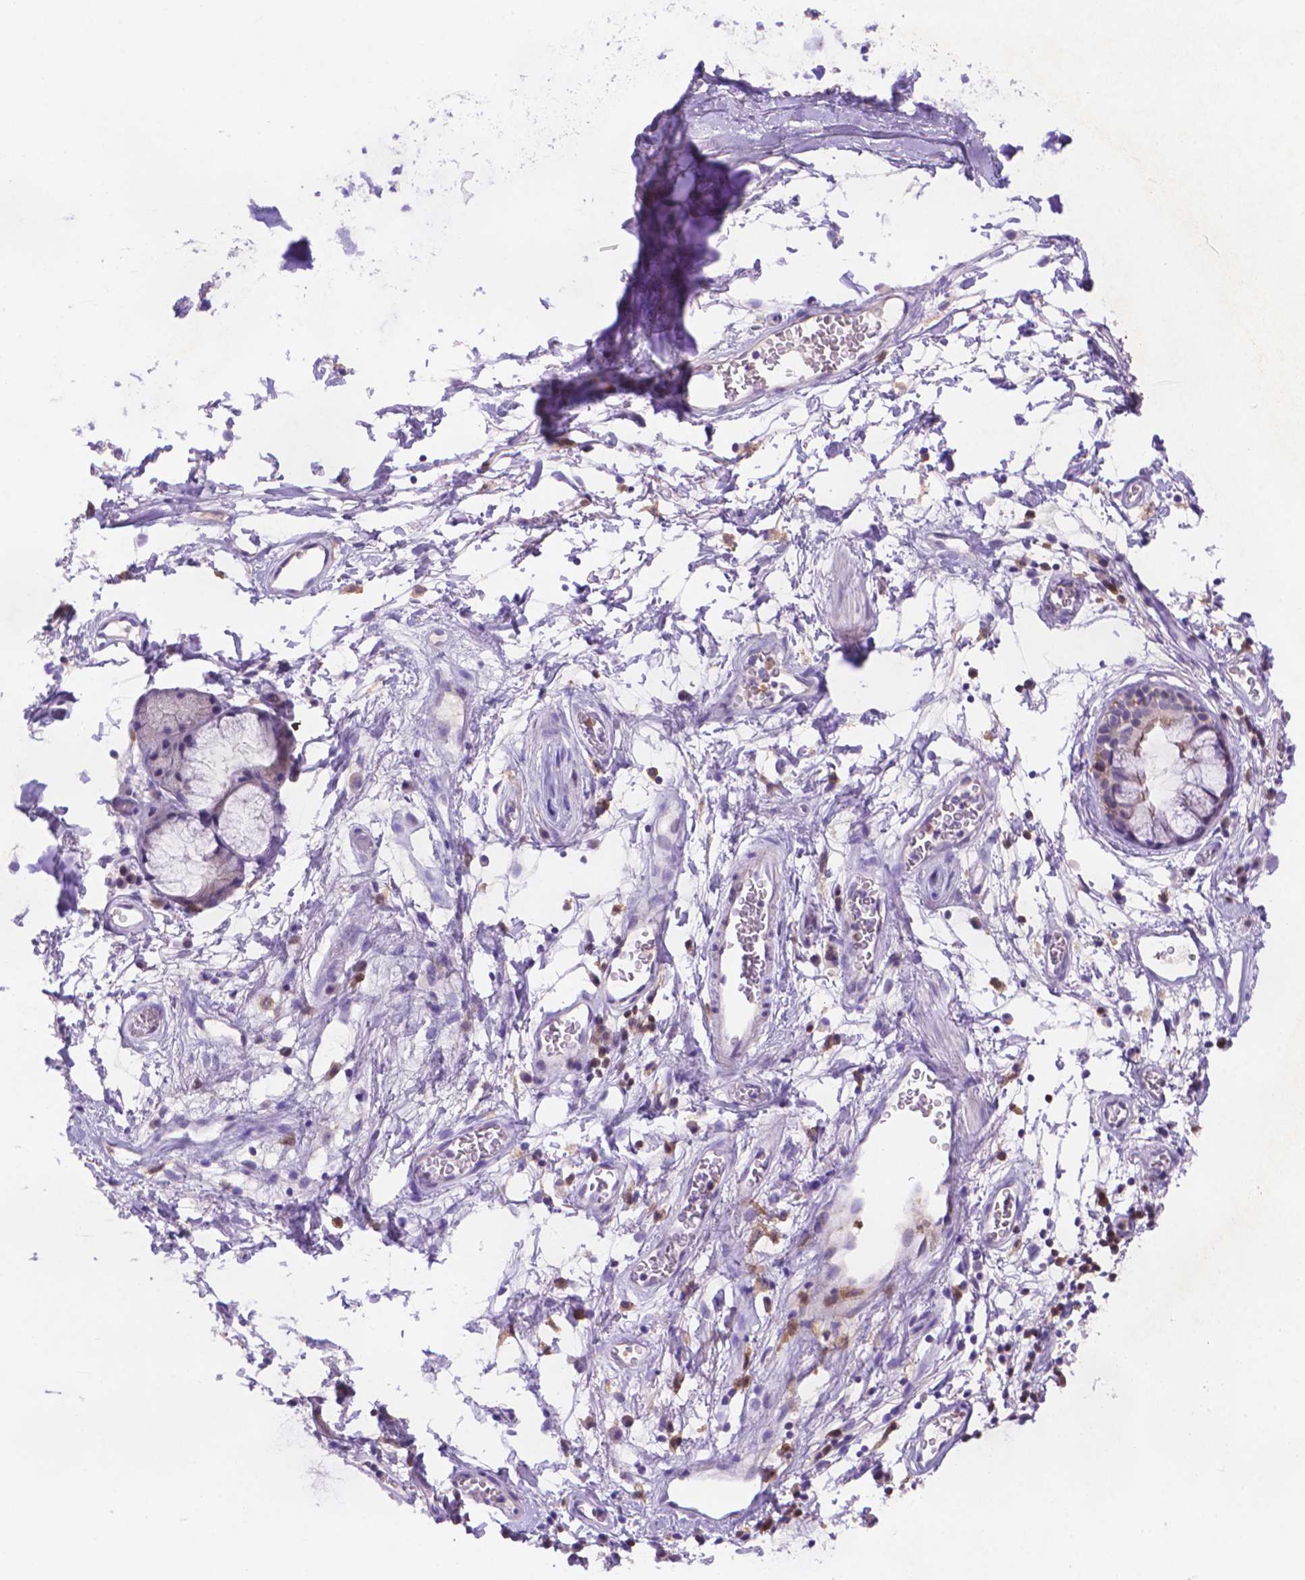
{"staining": {"intensity": "negative", "quantity": "none", "location": "none"}, "tissue": "adipose tissue", "cell_type": "Adipocytes", "image_type": "normal", "snomed": [{"axis": "morphology", "description": "Normal tissue, NOS"}, {"axis": "topography", "description": "Cartilage tissue"}, {"axis": "topography", "description": "Bronchus"}], "caption": "The immunohistochemistry (IHC) photomicrograph has no significant positivity in adipocytes of adipose tissue.", "gene": "FGD2", "patient": {"sex": "male", "age": 58}}